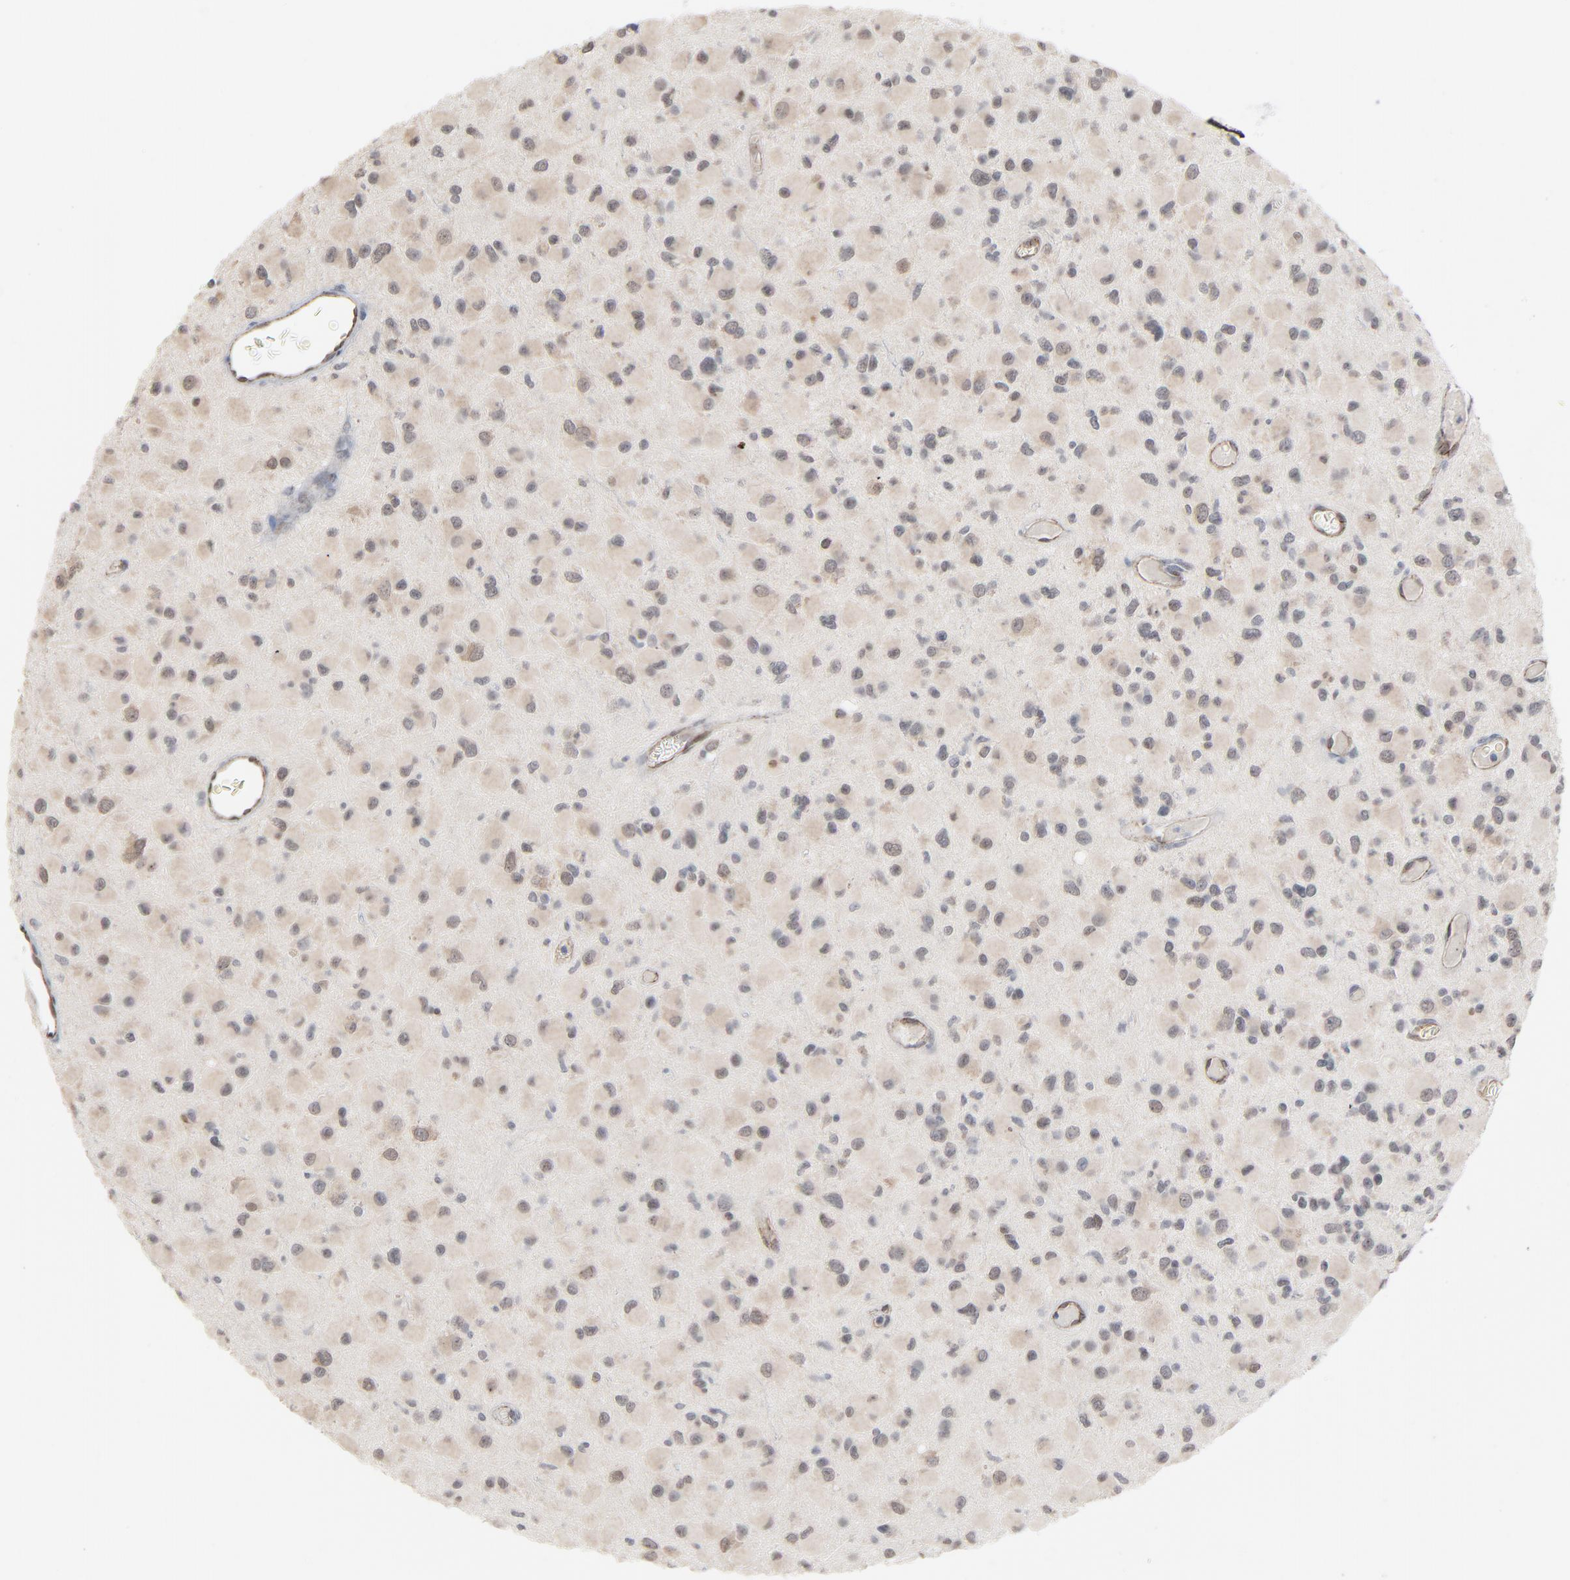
{"staining": {"intensity": "negative", "quantity": "none", "location": "none"}, "tissue": "glioma", "cell_type": "Tumor cells", "image_type": "cancer", "snomed": [{"axis": "morphology", "description": "Glioma, malignant, Low grade"}, {"axis": "topography", "description": "Brain"}], "caption": "Tumor cells are negative for protein expression in human malignant glioma (low-grade).", "gene": "ITPR3", "patient": {"sex": "male", "age": 42}}